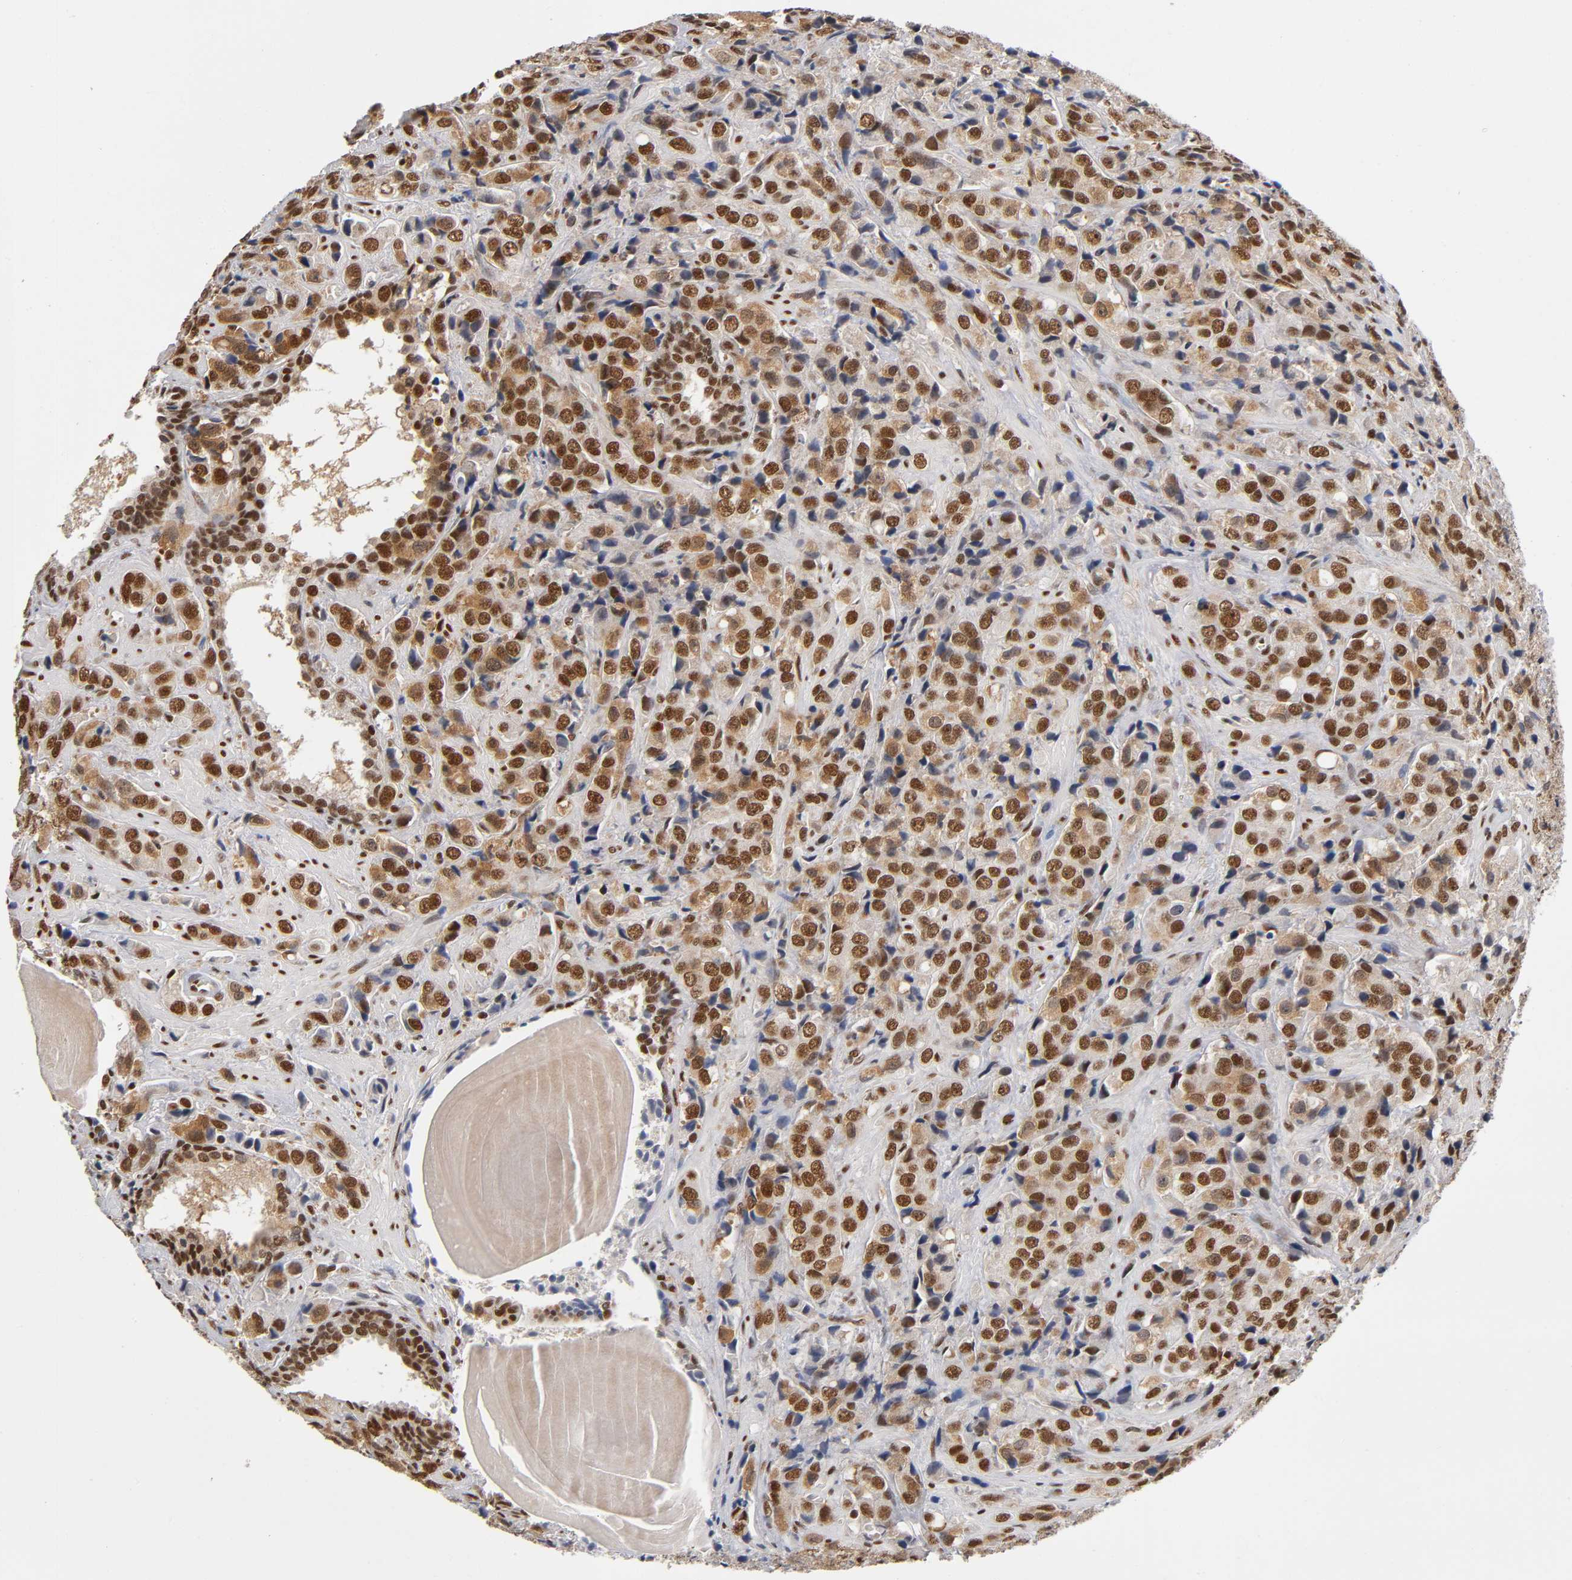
{"staining": {"intensity": "strong", "quantity": ">75%", "location": "nuclear"}, "tissue": "prostate cancer", "cell_type": "Tumor cells", "image_type": "cancer", "snomed": [{"axis": "morphology", "description": "Adenocarcinoma, High grade"}, {"axis": "topography", "description": "Prostate"}], "caption": "Brown immunohistochemical staining in prostate cancer (high-grade adenocarcinoma) exhibits strong nuclear staining in about >75% of tumor cells.", "gene": "ILKAP", "patient": {"sex": "male", "age": 70}}